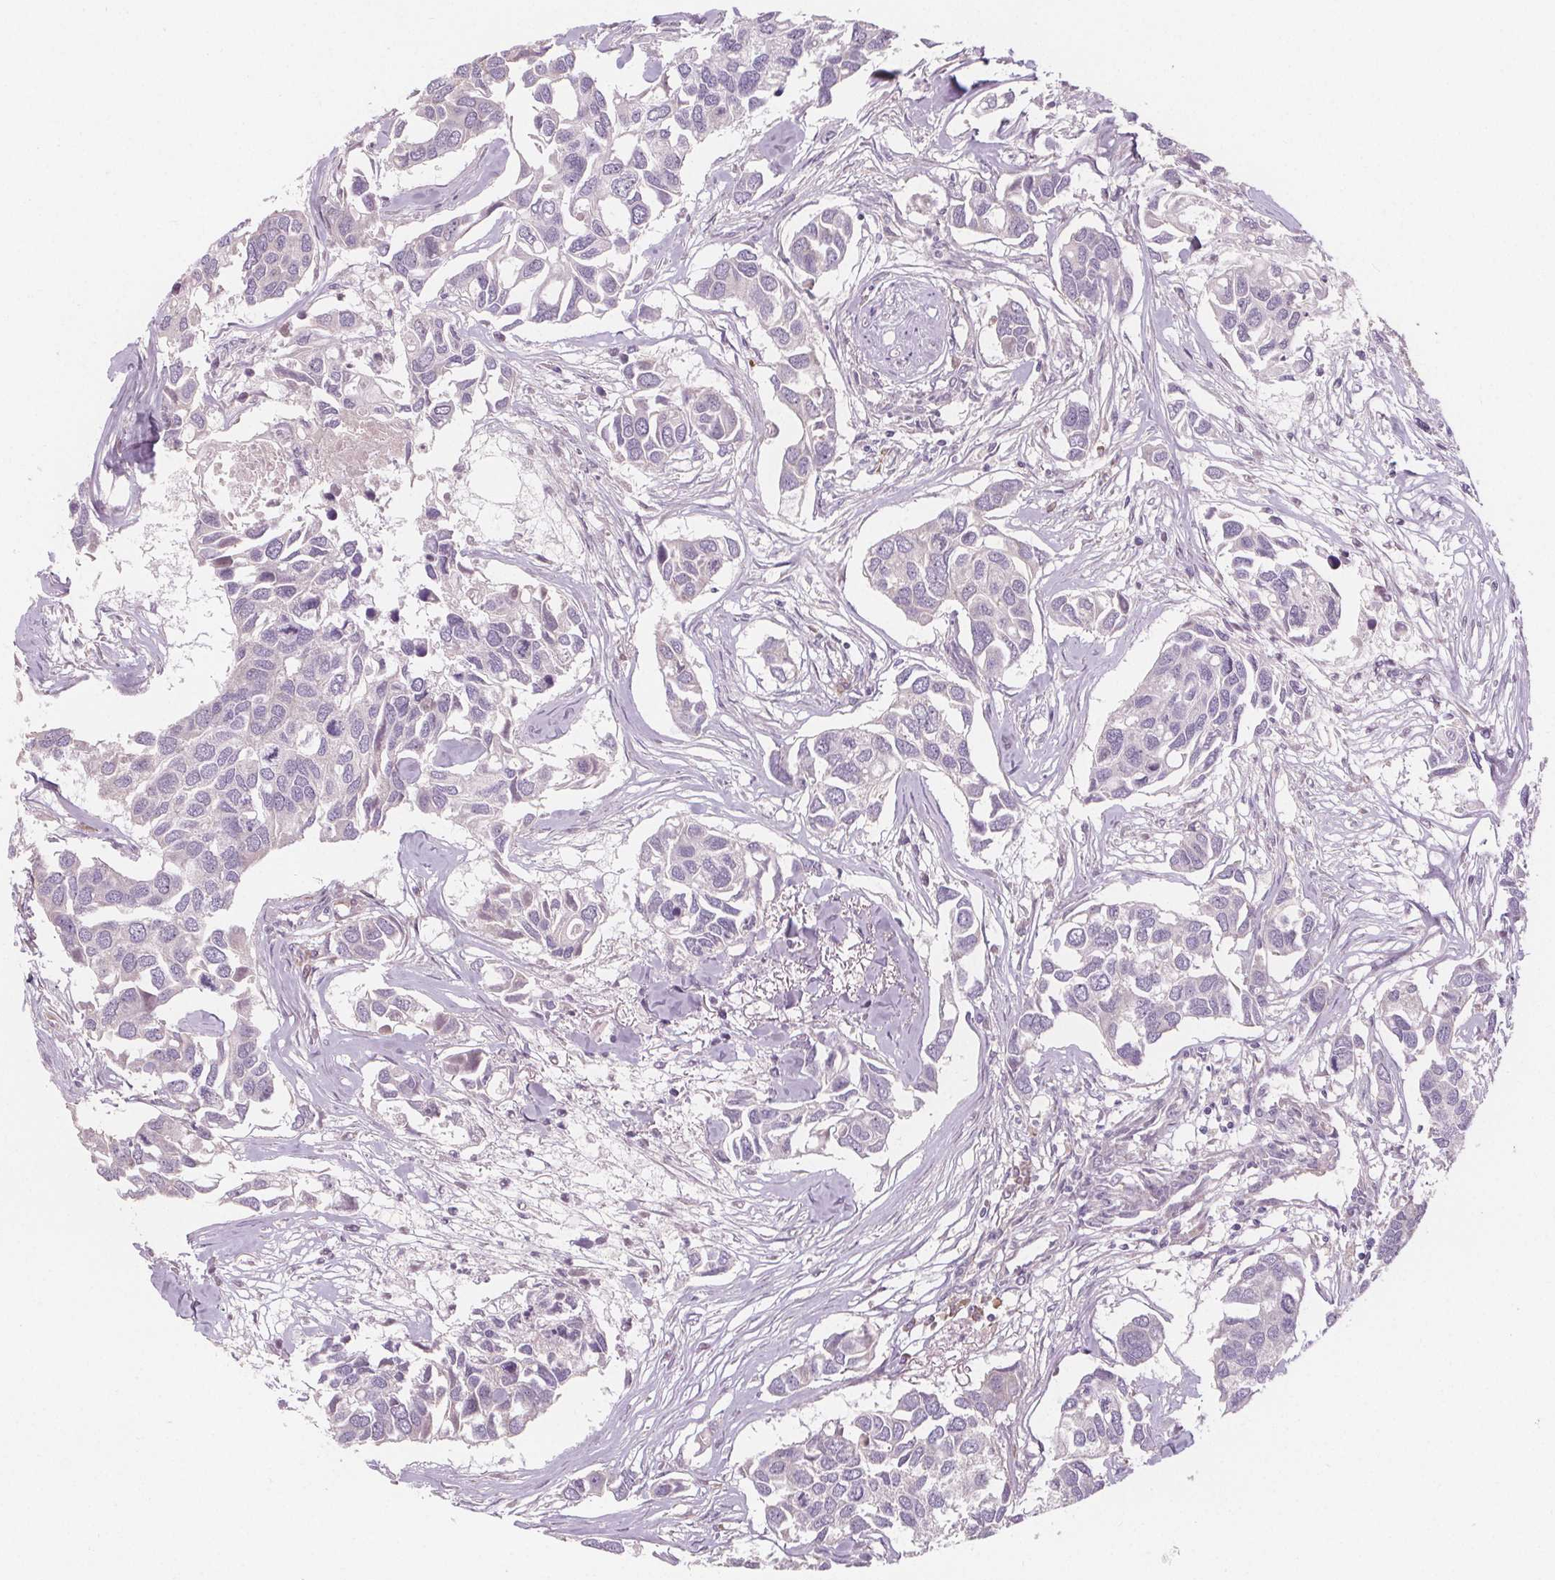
{"staining": {"intensity": "negative", "quantity": "none", "location": "none"}, "tissue": "breast cancer", "cell_type": "Tumor cells", "image_type": "cancer", "snomed": [{"axis": "morphology", "description": "Duct carcinoma"}, {"axis": "topography", "description": "Breast"}], "caption": "Immunohistochemistry (IHC) image of human infiltrating ductal carcinoma (breast) stained for a protein (brown), which exhibits no positivity in tumor cells.", "gene": "TMEM80", "patient": {"sex": "female", "age": 83}}